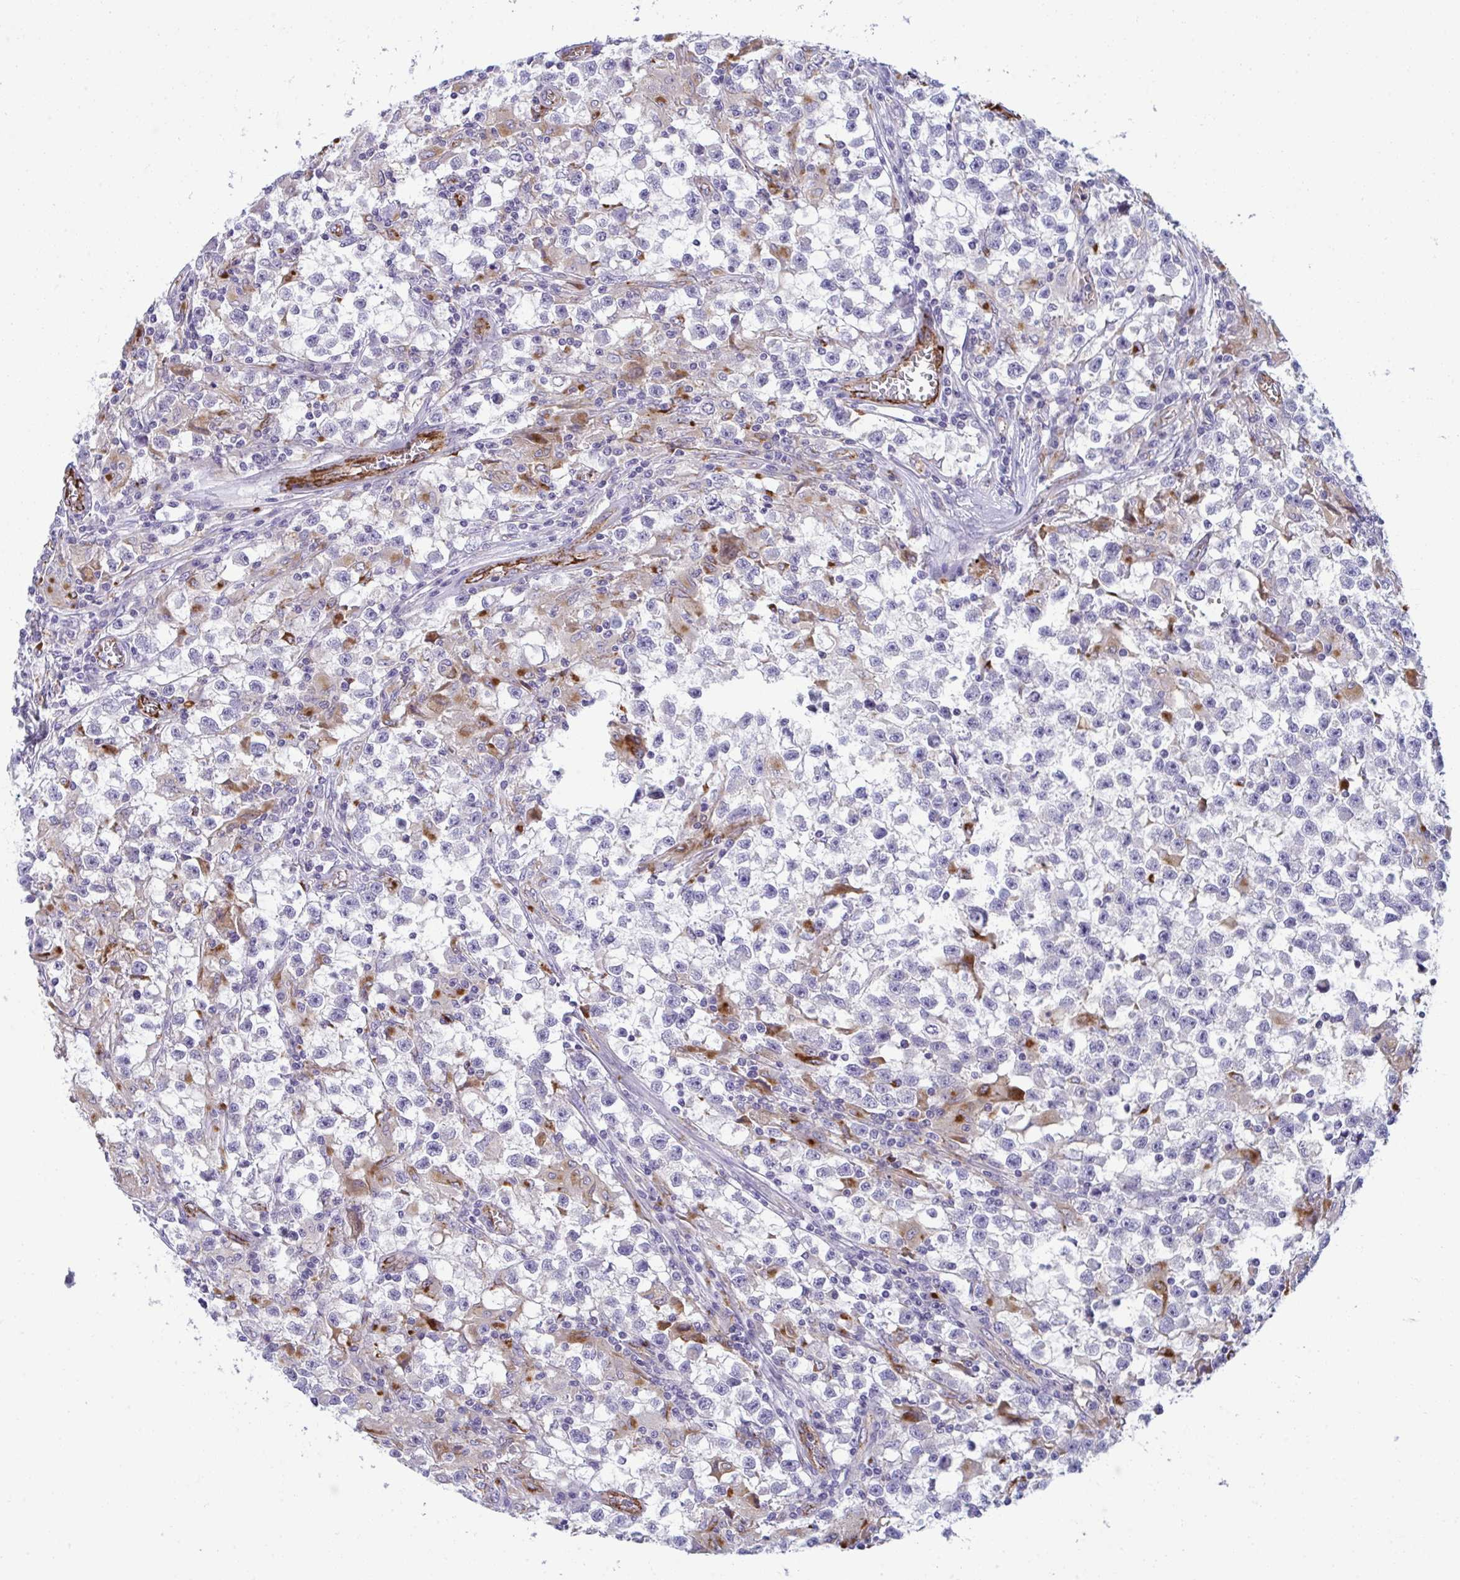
{"staining": {"intensity": "negative", "quantity": "none", "location": "none"}, "tissue": "testis cancer", "cell_type": "Tumor cells", "image_type": "cancer", "snomed": [{"axis": "morphology", "description": "Seminoma, NOS"}, {"axis": "topography", "description": "Testis"}], "caption": "Tumor cells show no significant protein staining in testis cancer (seminoma).", "gene": "TOR1AIP2", "patient": {"sex": "male", "age": 31}}